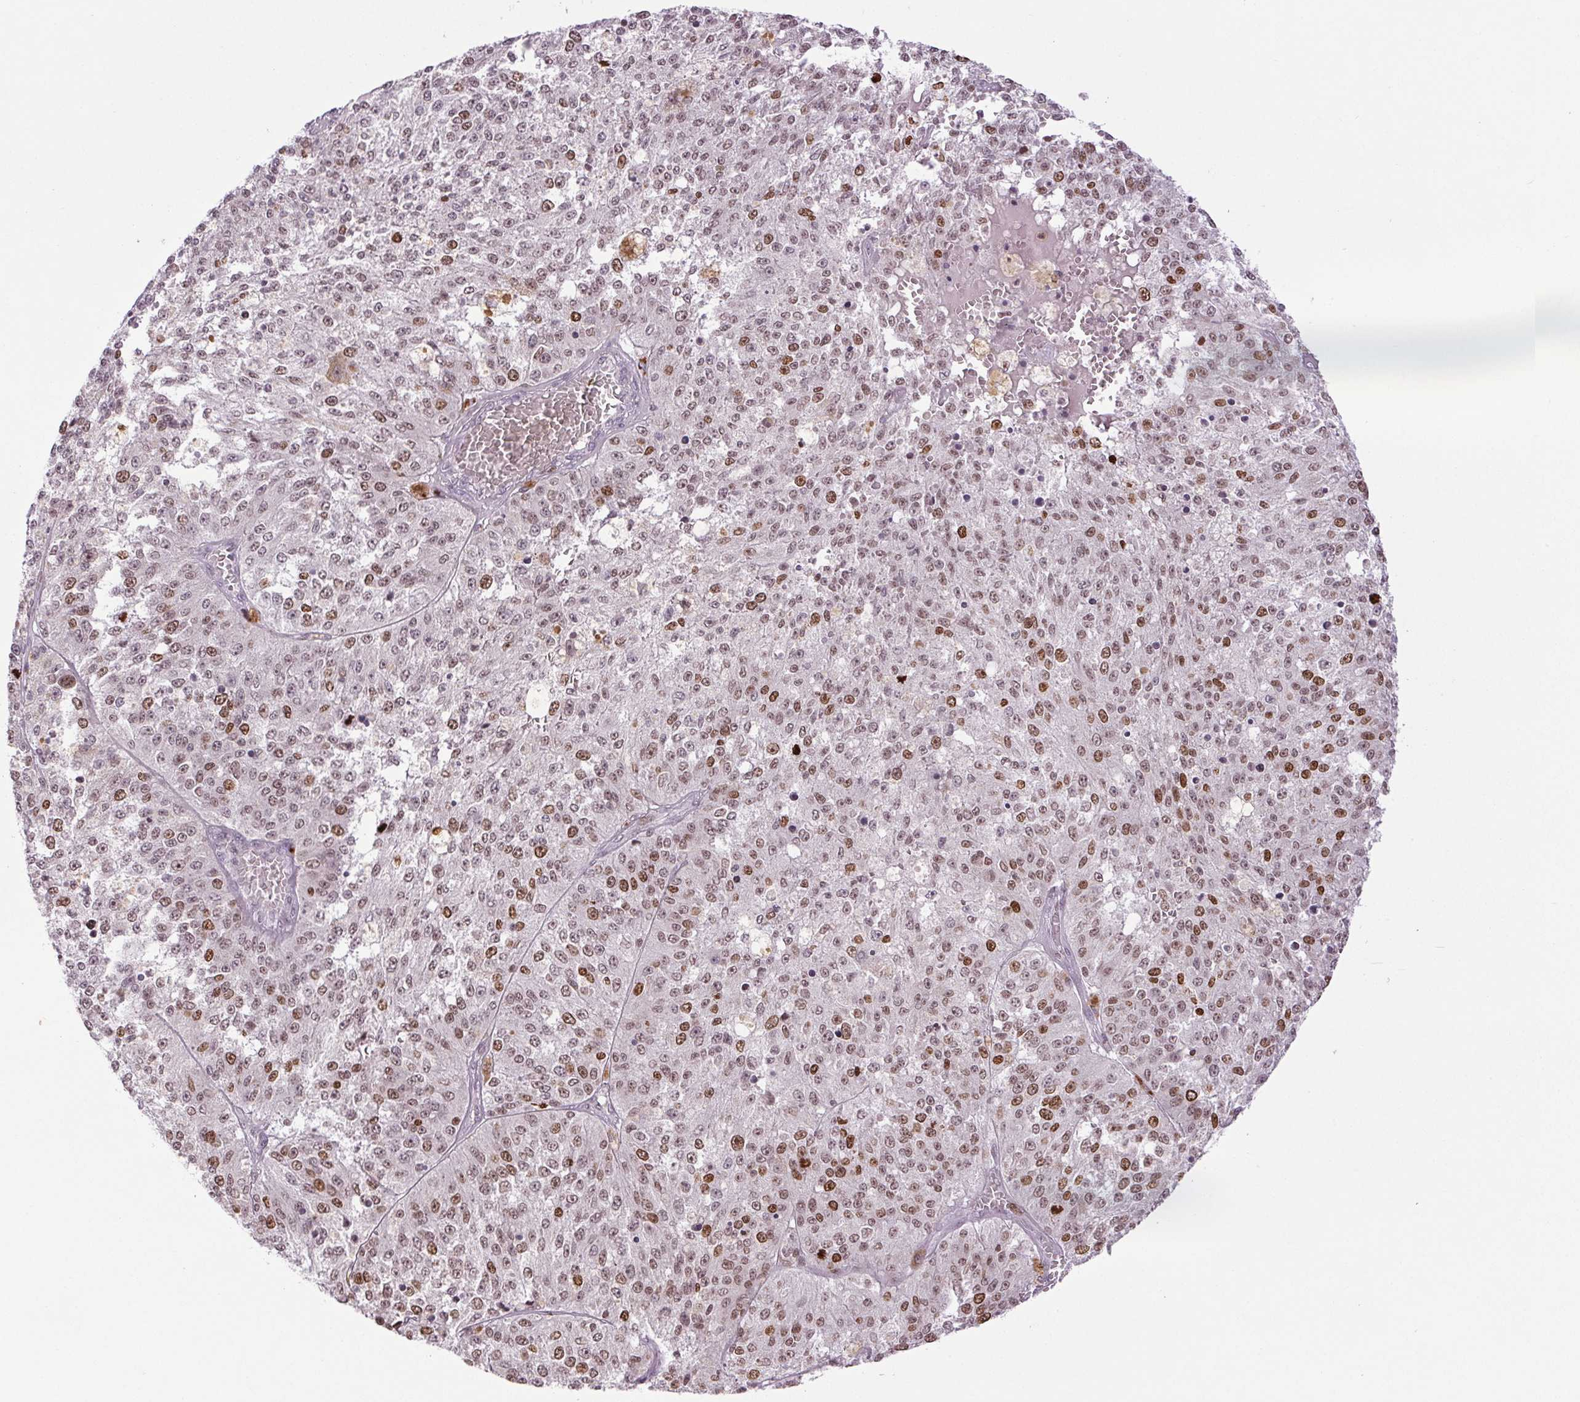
{"staining": {"intensity": "moderate", "quantity": ">75%", "location": "nuclear"}, "tissue": "melanoma", "cell_type": "Tumor cells", "image_type": "cancer", "snomed": [{"axis": "morphology", "description": "Malignant melanoma, Metastatic site"}, {"axis": "topography", "description": "Lymph node"}], "caption": "Immunohistochemistry (DAB (3,3'-diaminobenzidine)) staining of malignant melanoma (metastatic site) demonstrates moderate nuclear protein positivity in about >75% of tumor cells.", "gene": "SMIM6", "patient": {"sex": "female", "age": 64}}